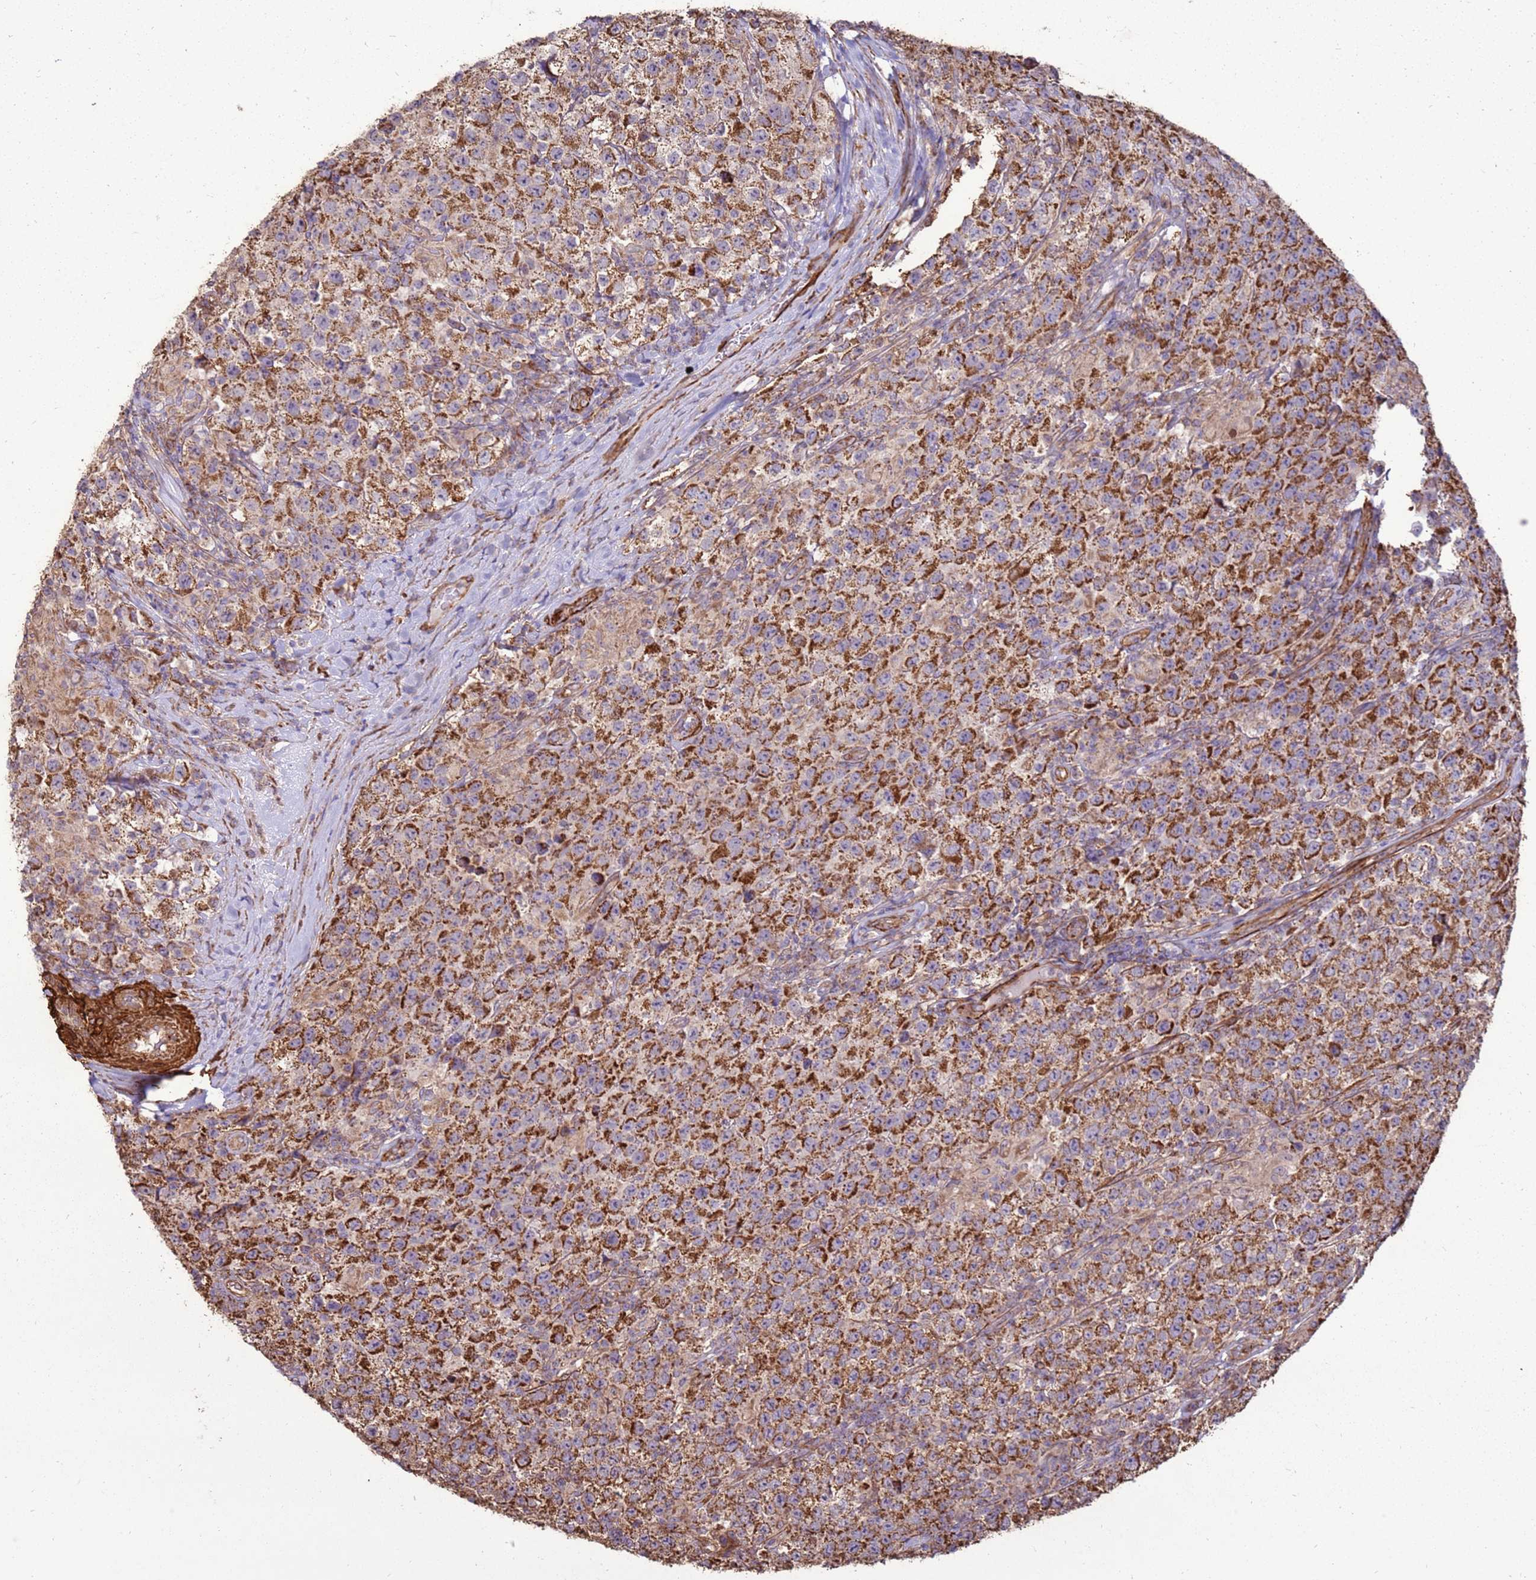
{"staining": {"intensity": "strong", "quantity": ">75%", "location": "cytoplasmic/membranous"}, "tissue": "testis cancer", "cell_type": "Tumor cells", "image_type": "cancer", "snomed": [{"axis": "morphology", "description": "Seminoma, NOS"}, {"axis": "morphology", "description": "Carcinoma, Embryonal, NOS"}, {"axis": "topography", "description": "Testis"}], "caption": "Approximately >75% of tumor cells in human testis cancer (embryonal carcinoma) show strong cytoplasmic/membranous protein expression as visualized by brown immunohistochemical staining.", "gene": "DDX59", "patient": {"sex": "male", "age": 41}}